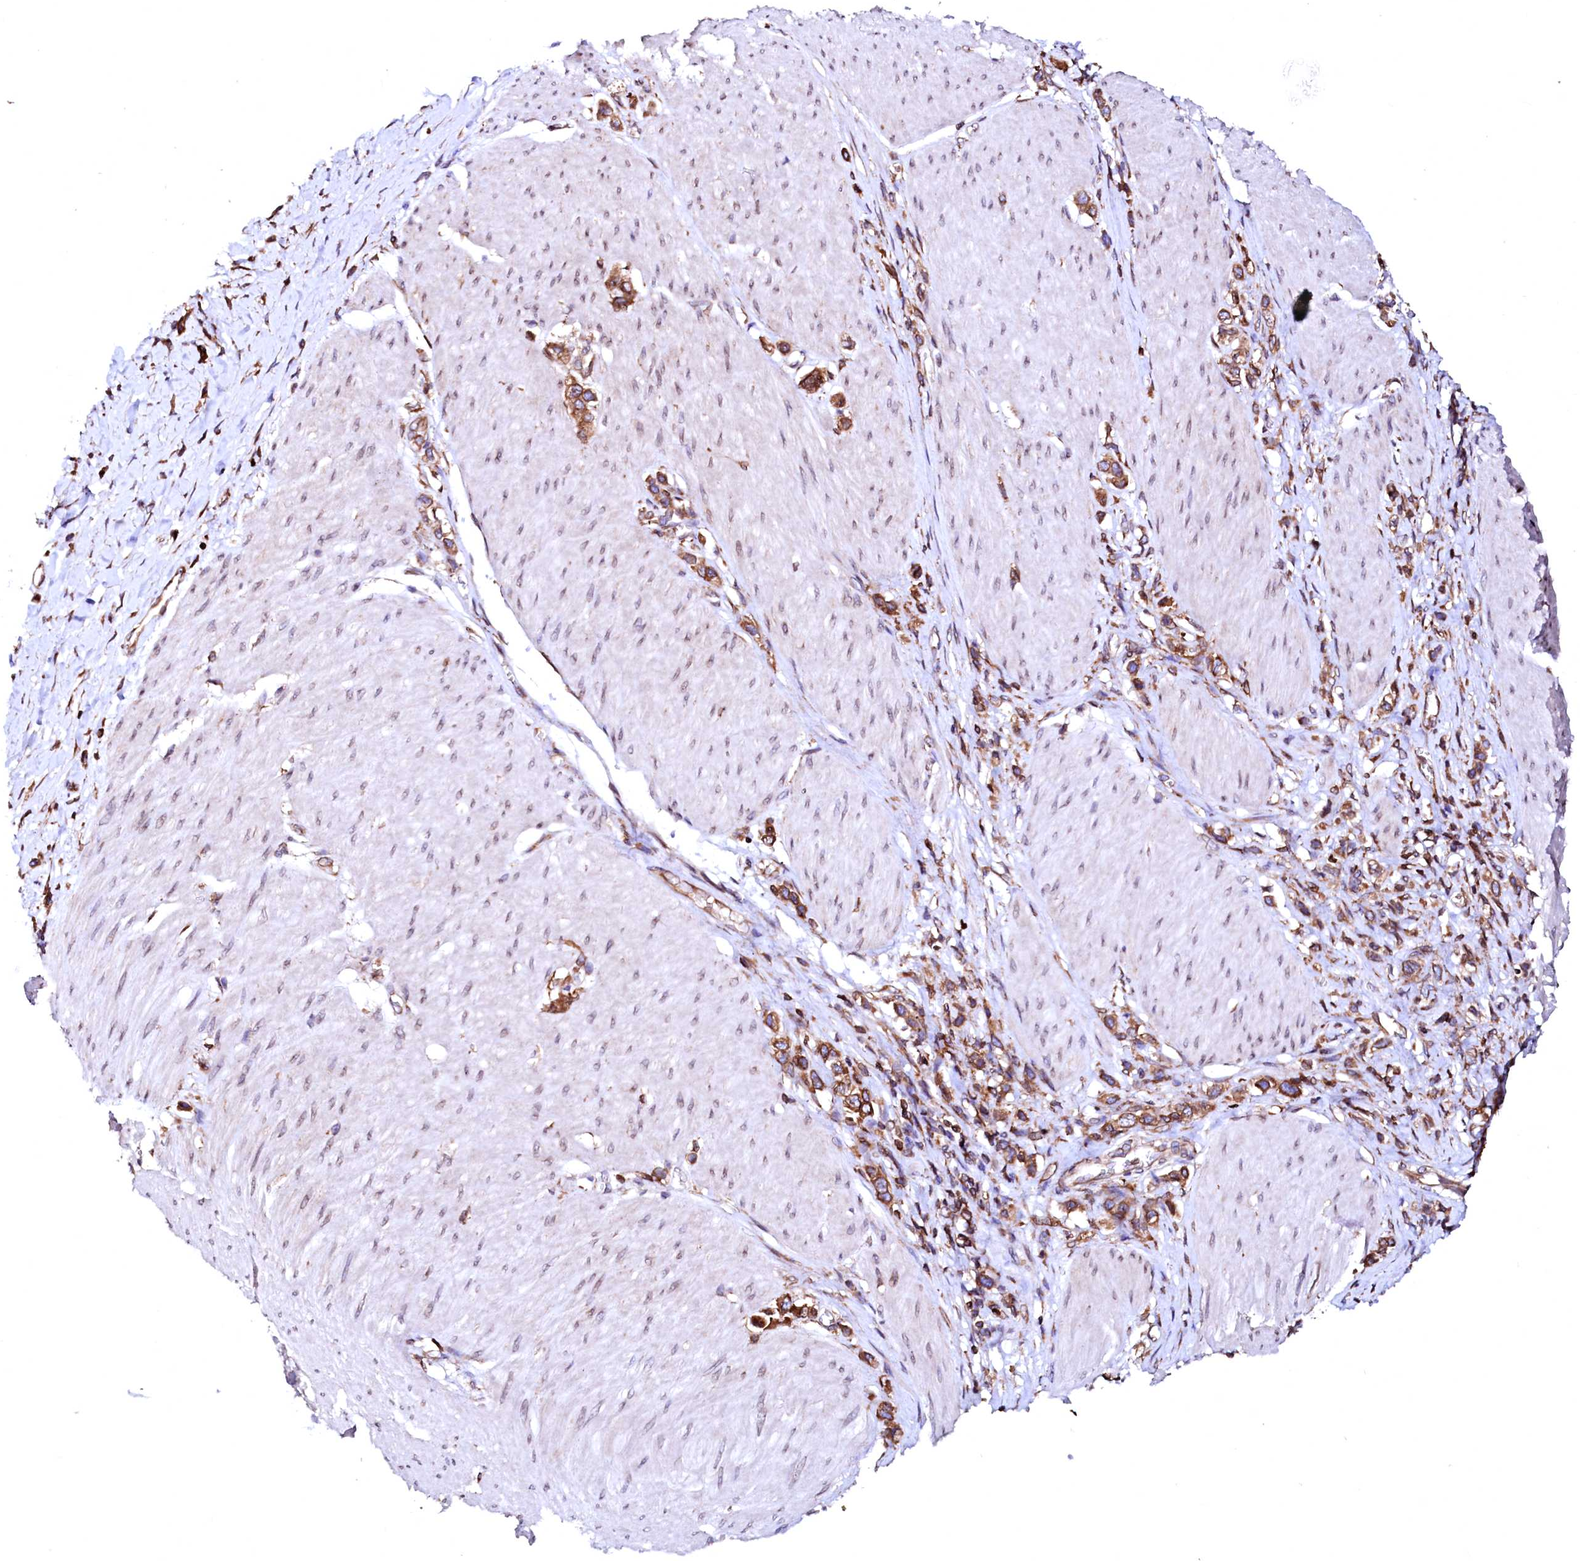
{"staining": {"intensity": "strong", "quantity": ">75%", "location": "cytoplasmic/membranous"}, "tissue": "stomach cancer", "cell_type": "Tumor cells", "image_type": "cancer", "snomed": [{"axis": "morphology", "description": "Normal tissue, NOS"}, {"axis": "morphology", "description": "Adenocarcinoma, NOS"}, {"axis": "topography", "description": "Stomach, upper"}, {"axis": "topography", "description": "Stomach"}], "caption": "Stomach cancer stained with IHC shows strong cytoplasmic/membranous positivity in about >75% of tumor cells.", "gene": "DERL1", "patient": {"sex": "female", "age": 65}}